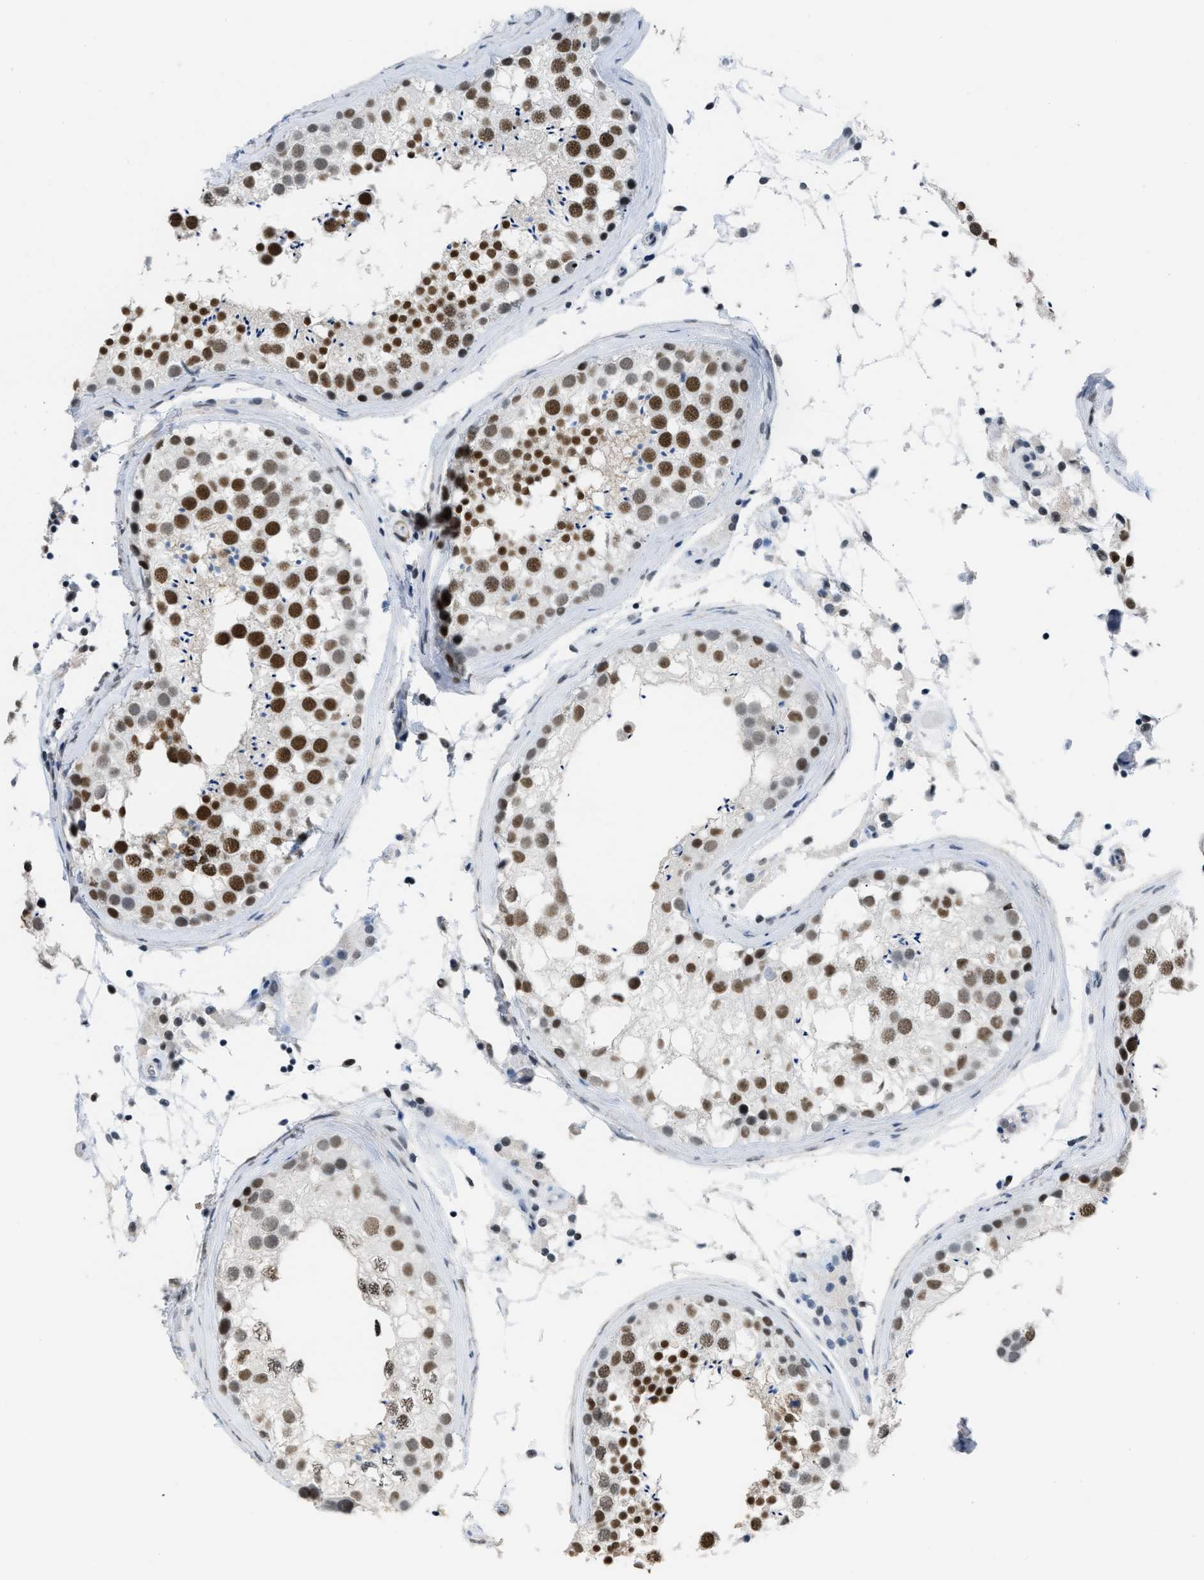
{"staining": {"intensity": "strong", "quantity": ">75%", "location": "nuclear"}, "tissue": "testis", "cell_type": "Cells in seminiferous ducts", "image_type": "normal", "snomed": [{"axis": "morphology", "description": "Normal tissue, NOS"}, {"axis": "topography", "description": "Testis"}], "caption": "A brown stain highlights strong nuclear positivity of a protein in cells in seminiferous ducts of normal human testis. (DAB (3,3'-diaminobenzidine) IHC, brown staining for protein, blue staining for nuclei).", "gene": "SCAF4", "patient": {"sex": "male", "age": 46}}